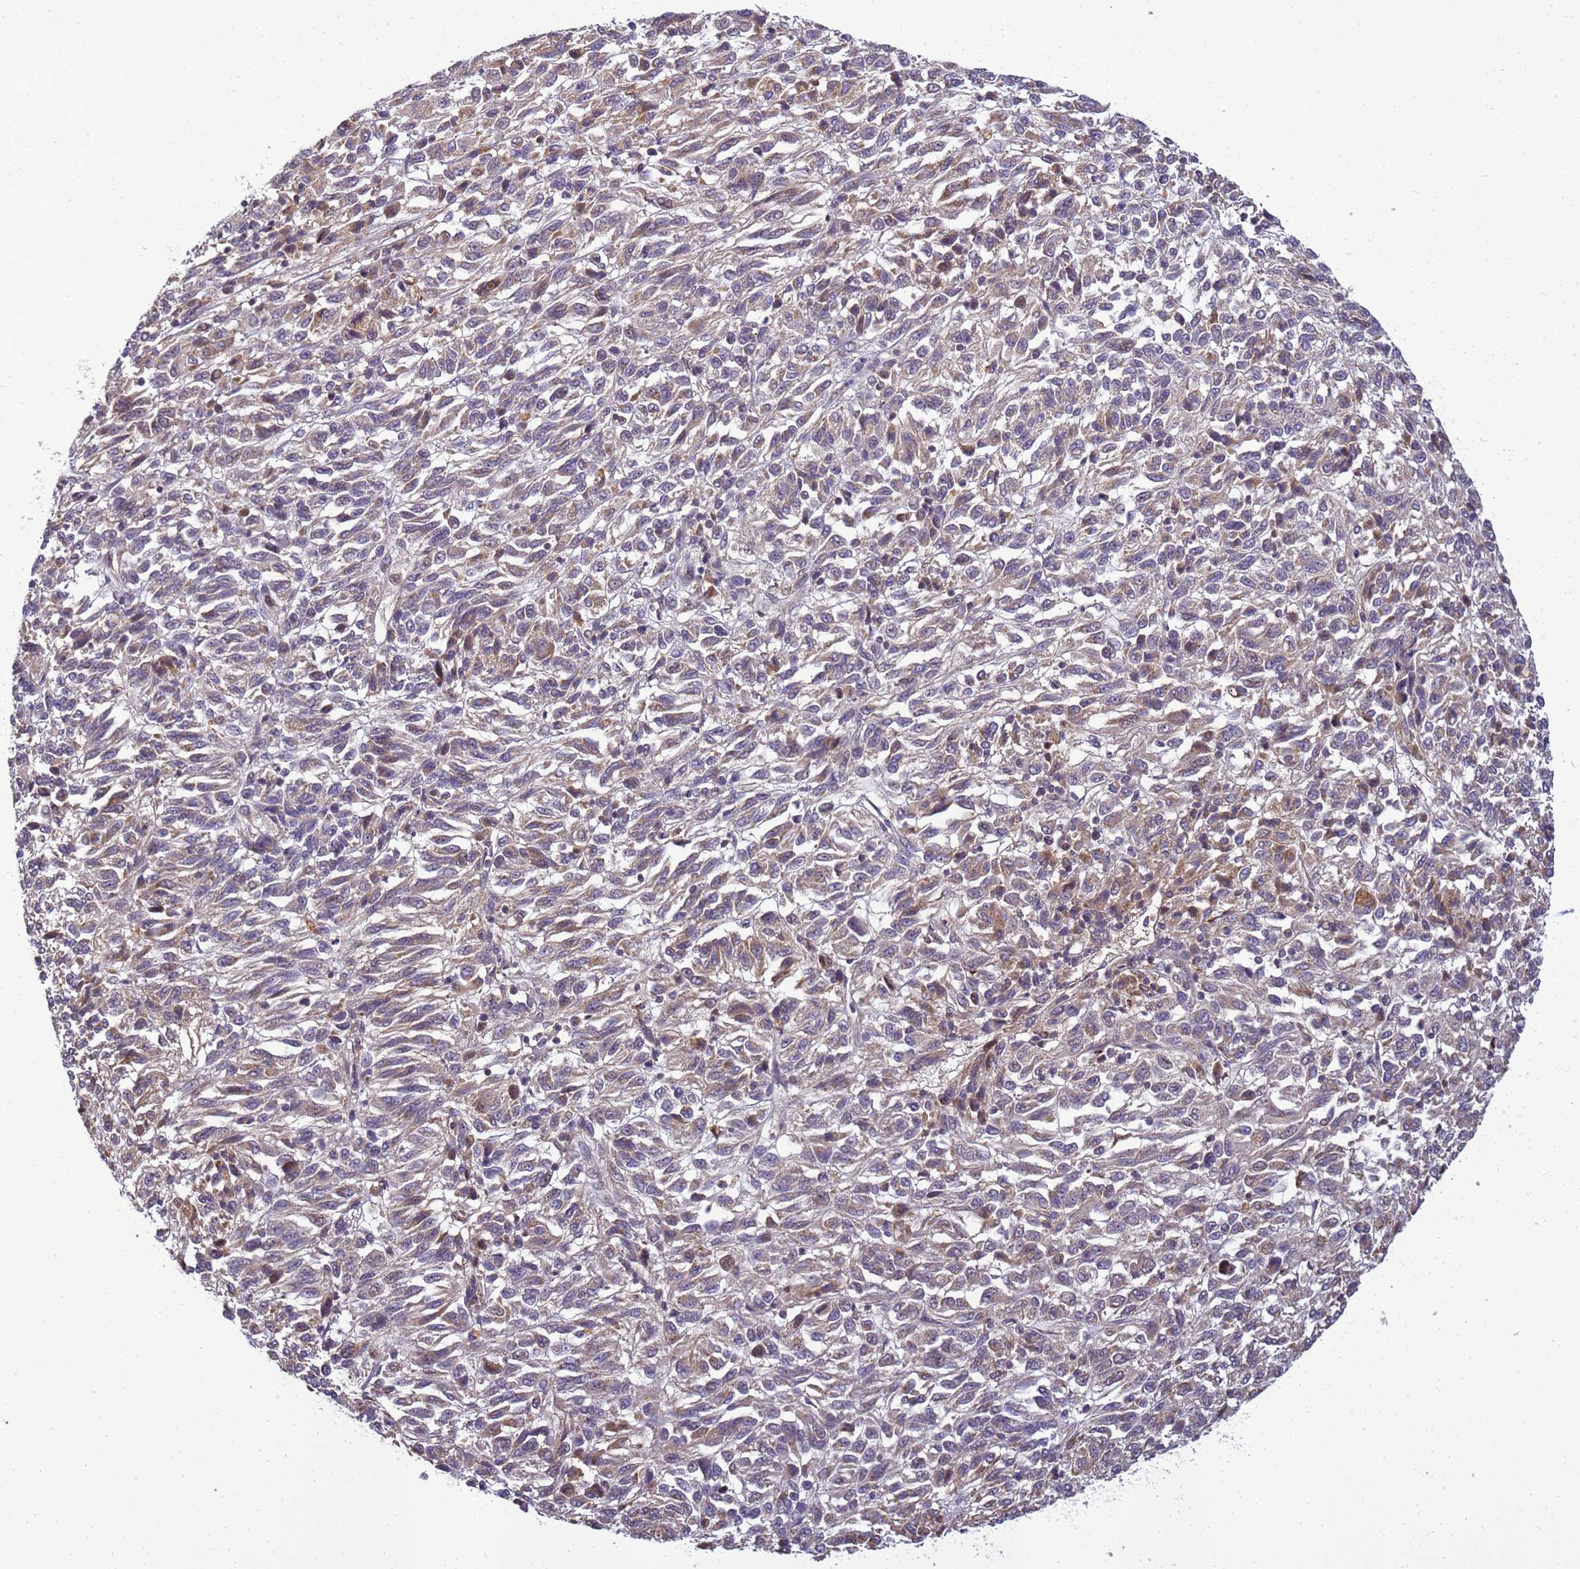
{"staining": {"intensity": "weak", "quantity": "<25%", "location": "cytoplasmic/membranous"}, "tissue": "melanoma", "cell_type": "Tumor cells", "image_type": "cancer", "snomed": [{"axis": "morphology", "description": "Malignant melanoma, Metastatic site"}, {"axis": "topography", "description": "Lung"}], "caption": "Malignant melanoma (metastatic site) was stained to show a protein in brown. There is no significant staining in tumor cells. (DAB immunohistochemistry (IHC), high magnification).", "gene": "TMEM74B", "patient": {"sex": "male", "age": 64}}